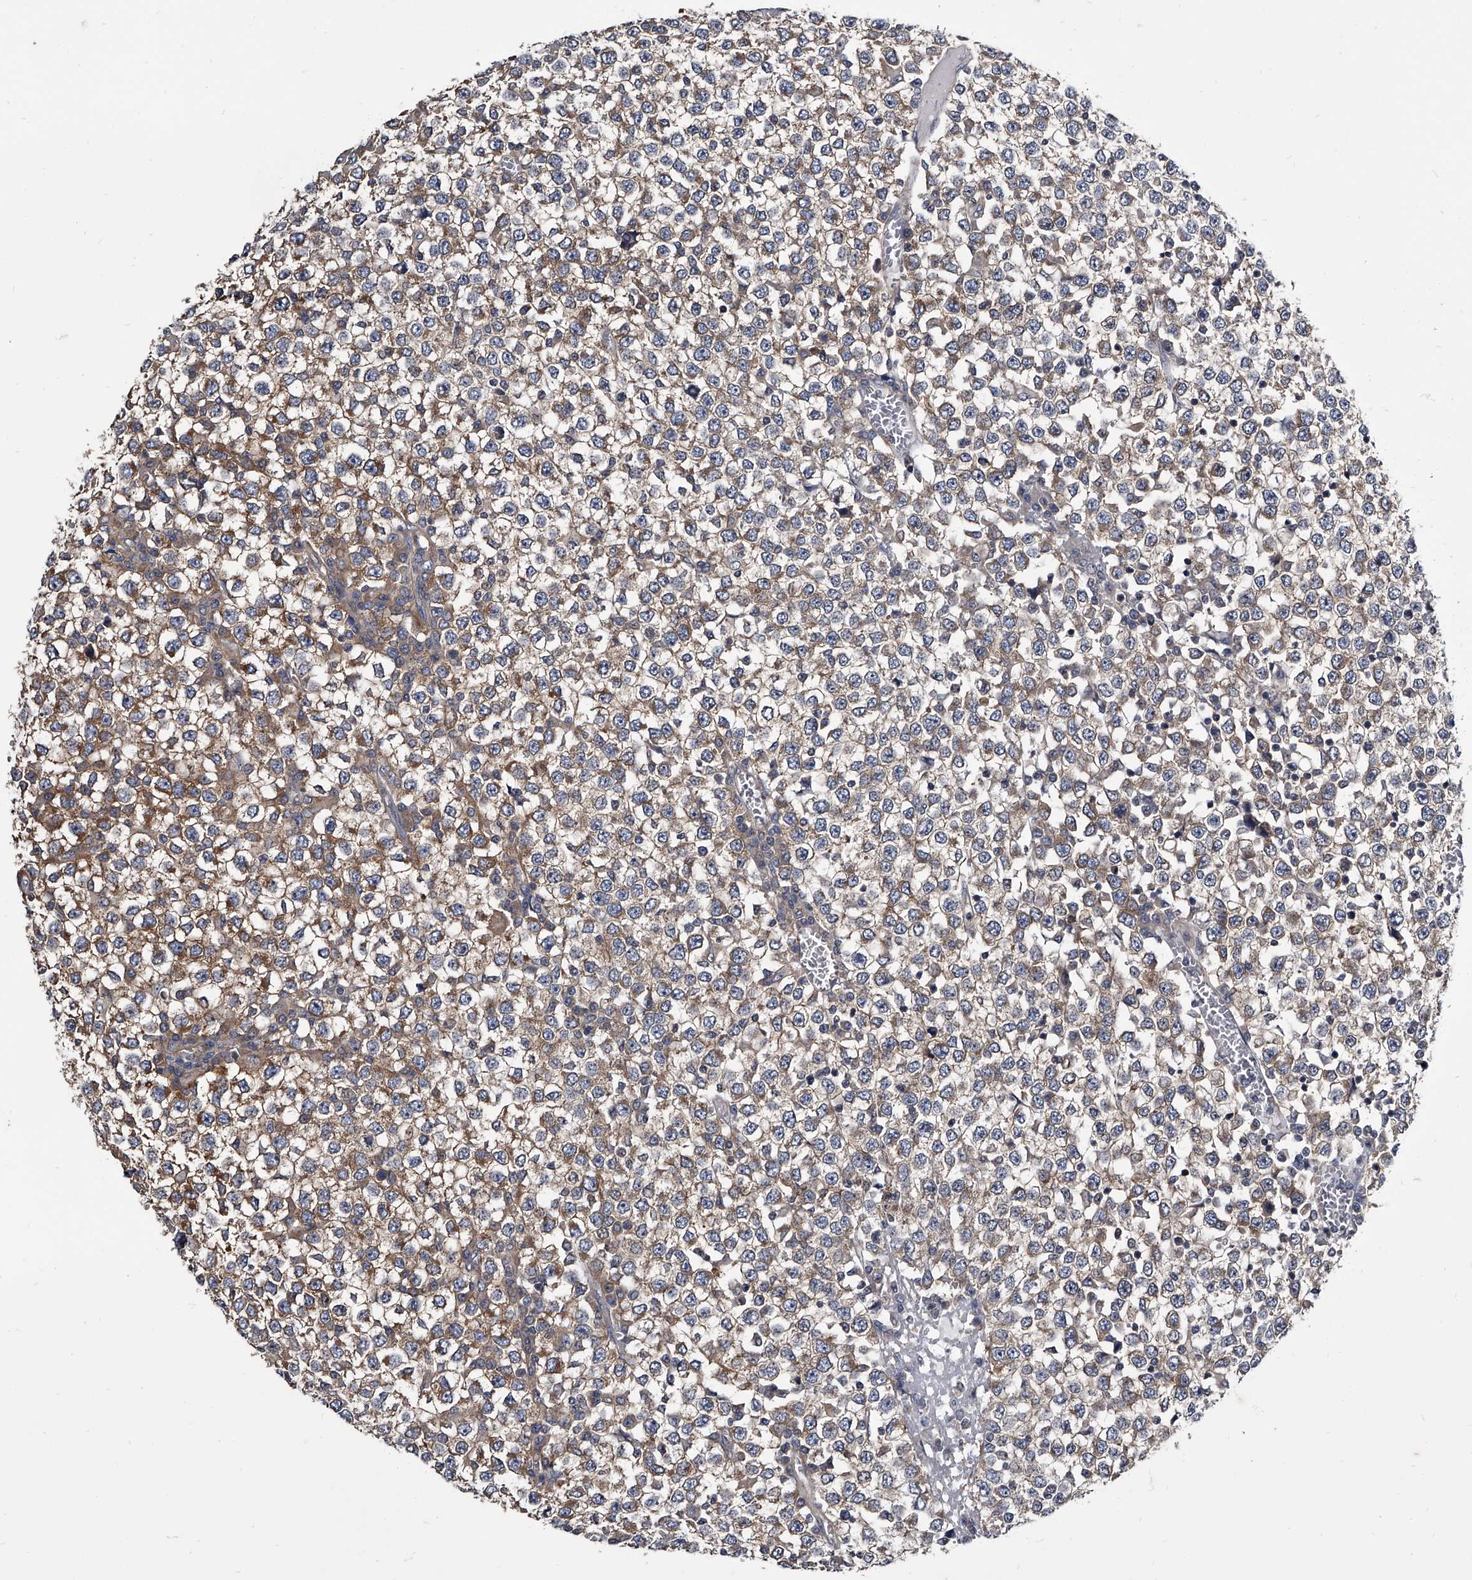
{"staining": {"intensity": "weak", "quantity": "<25%", "location": "cytoplasmic/membranous"}, "tissue": "testis cancer", "cell_type": "Tumor cells", "image_type": "cancer", "snomed": [{"axis": "morphology", "description": "Seminoma, NOS"}, {"axis": "topography", "description": "Testis"}], "caption": "A micrograph of testis seminoma stained for a protein displays no brown staining in tumor cells. (DAB (3,3'-diaminobenzidine) IHC with hematoxylin counter stain).", "gene": "GAPVD1", "patient": {"sex": "male", "age": 65}}